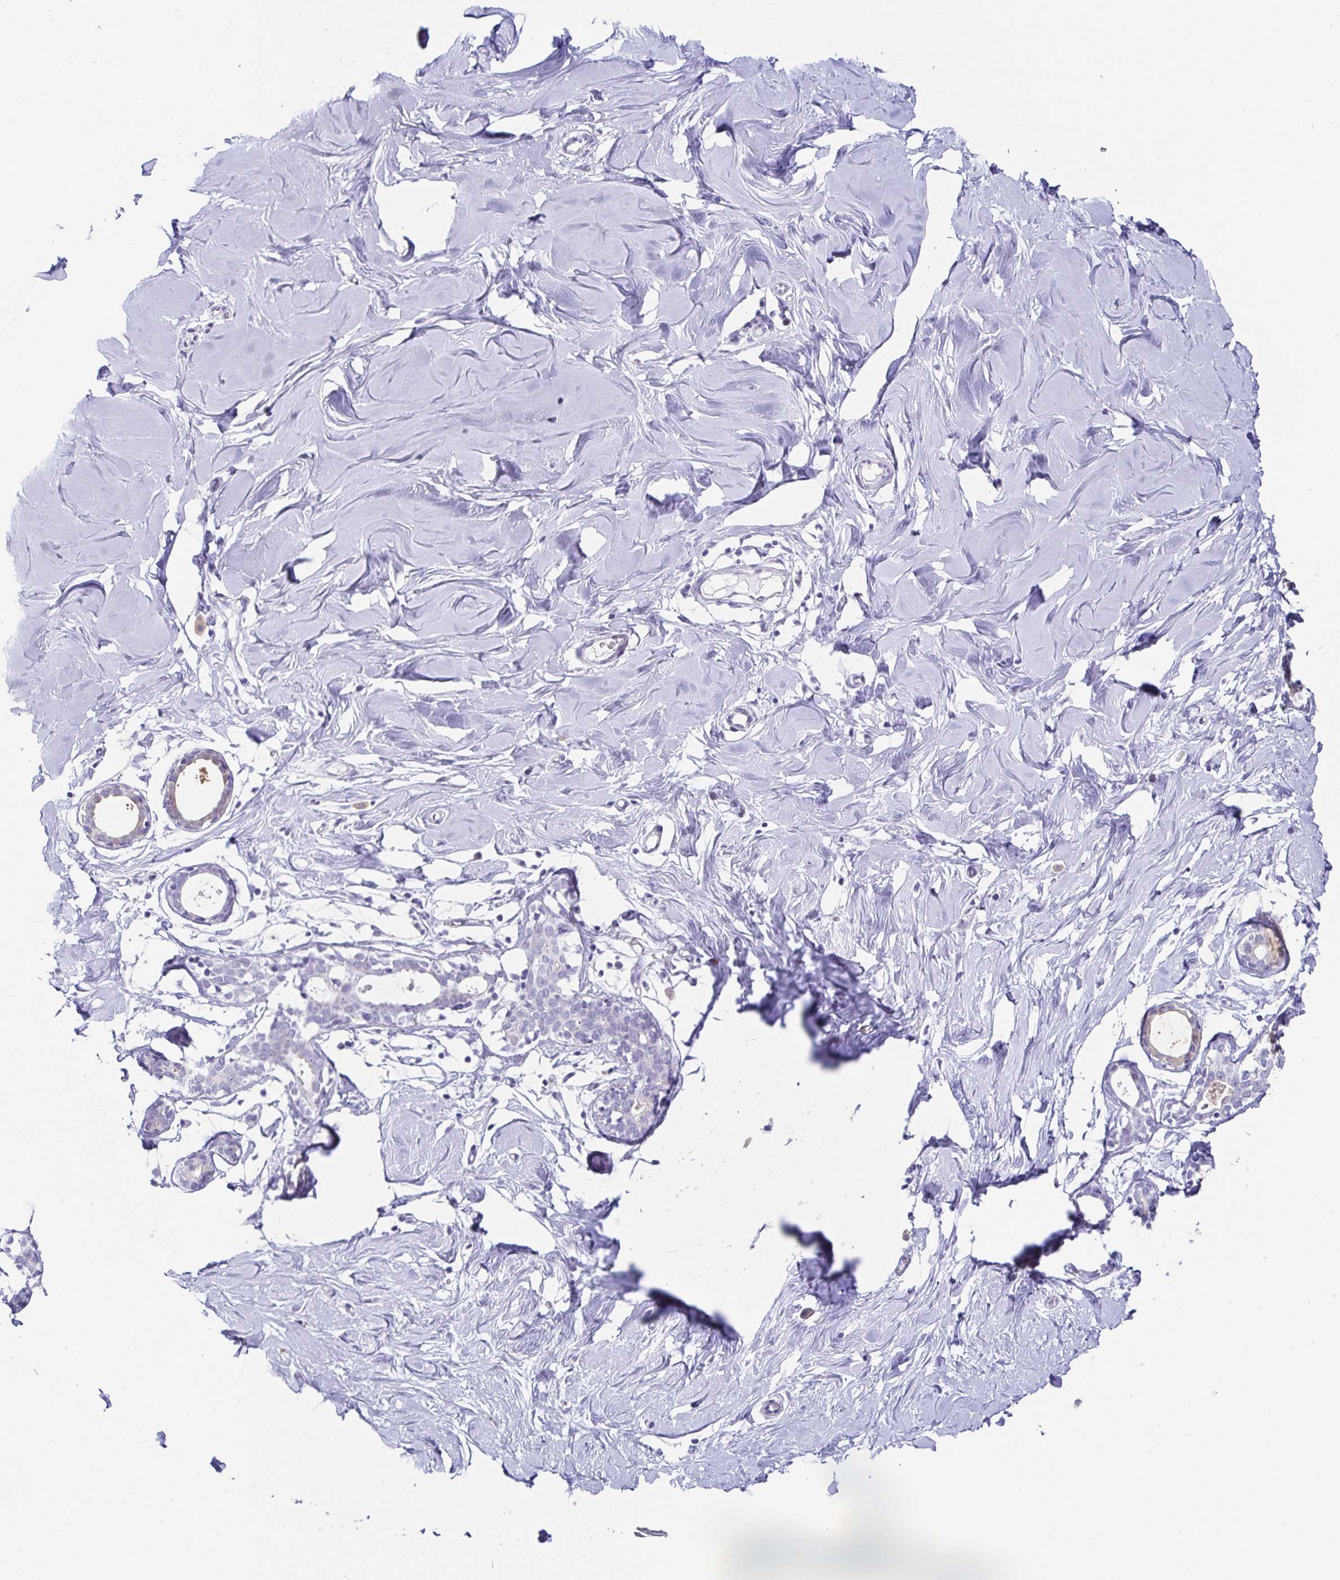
{"staining": {"intensity": "negative", "quantity": "none", "location": "none"}, "tissue": "breast", "cell_type": "Adipocytes", "image_type": "normal", "snomed": [{"axis": "morphology", "description": "Normal tissue, NOS"}, {"axis": "topography", "description": "Breast"}], "caption": "This image is of benign breast stained with immunohistochemistry (IHC) to label a protein in brown with the nuclei are counter-stained blue. There is no staining in adipocytes. Brightfield microscopy of immunohistochemistry (IHC) stained with DAB (brown) and hematoxylin (blue), captured at high magnification.", "gene": "C4orf17", "patient": {"sex": "female", "age": 27}}